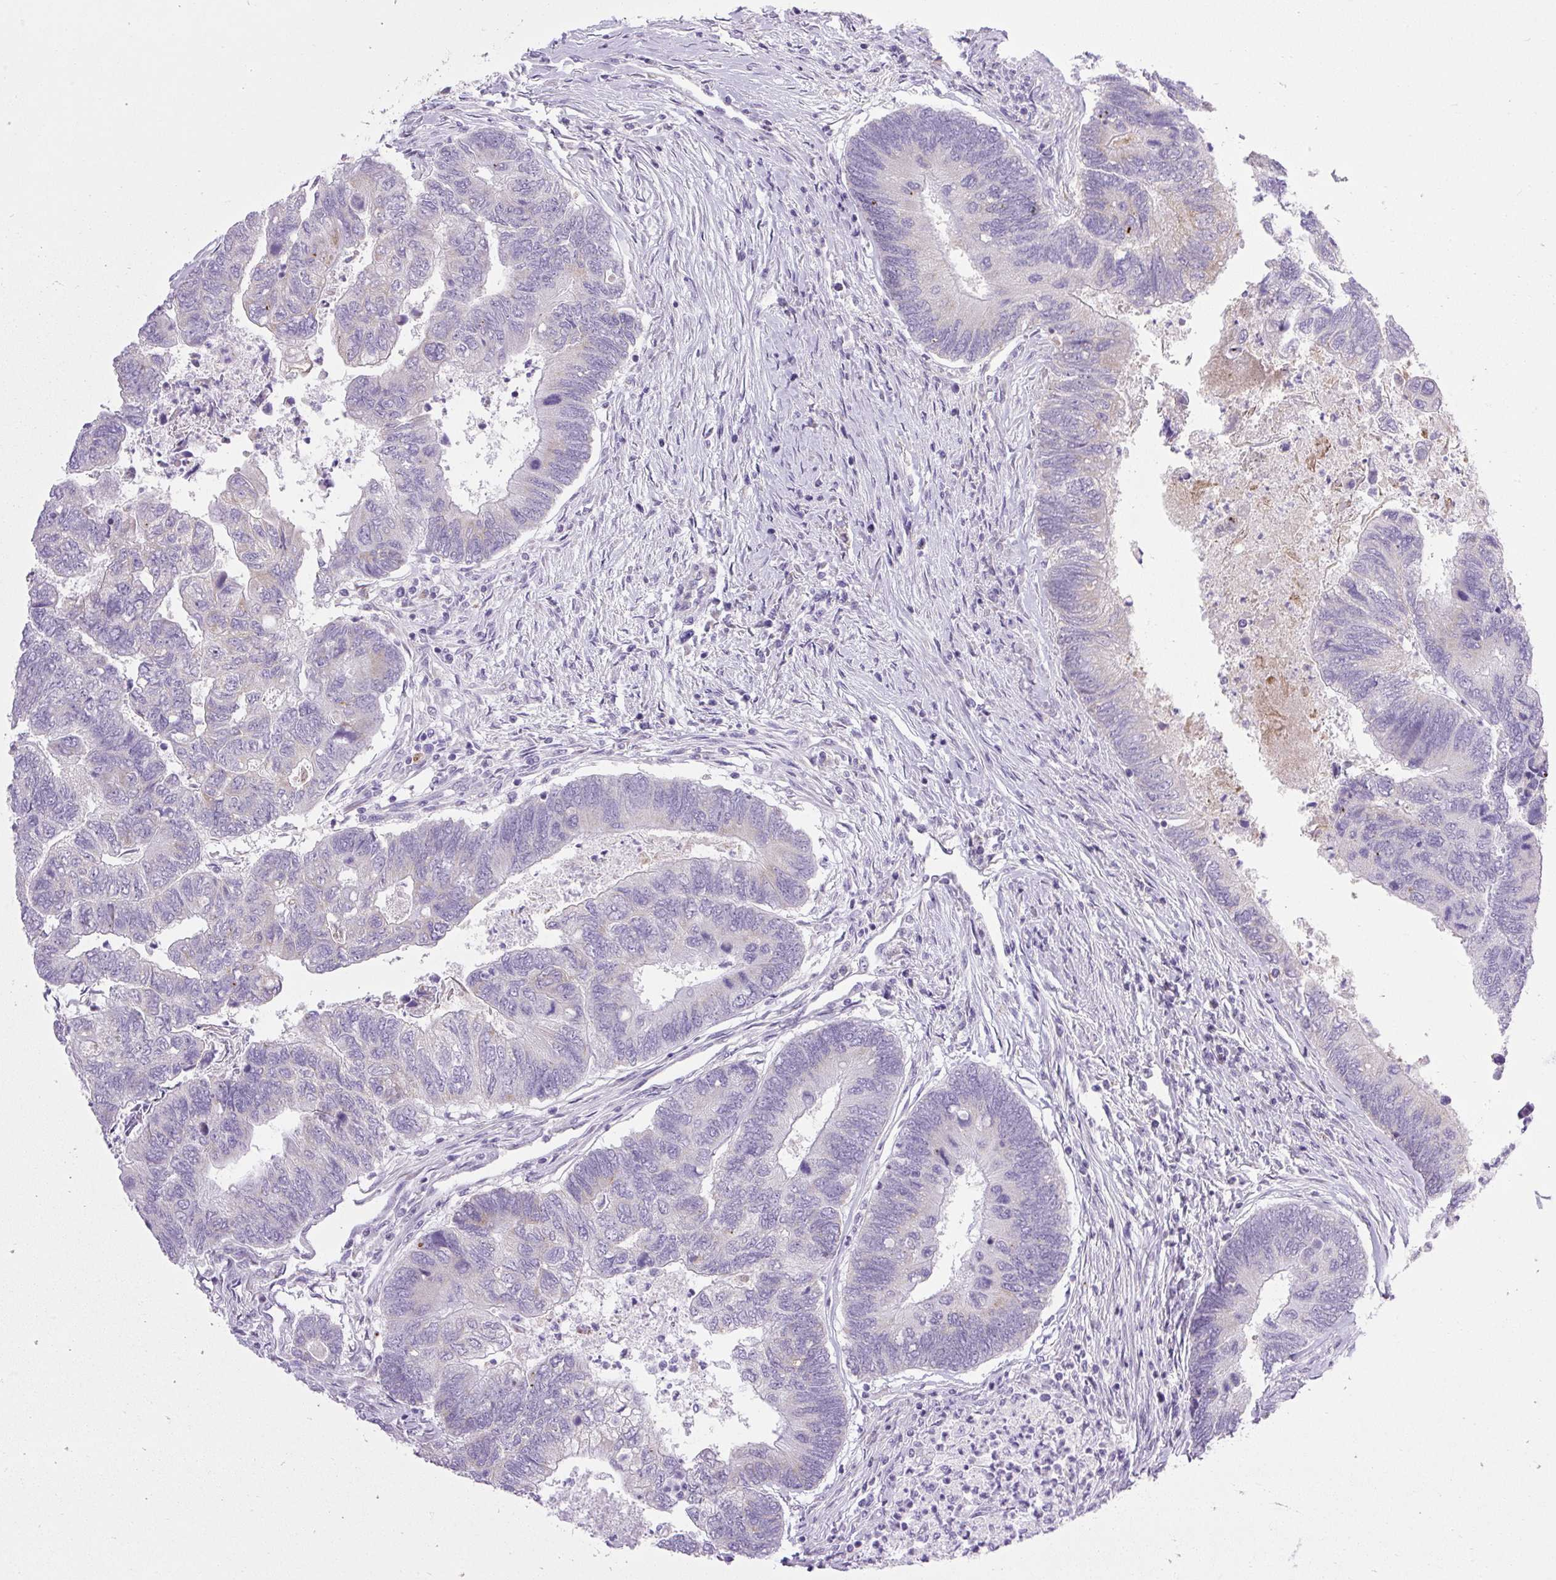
{"staining": {"intensity": "weak", "quantity": "<25%", "location": "cytoplasmic/membranous"}, "tissue": "colorectal cancer", "cell_type": "Tumor cells", "image_type": "cancer", "snomed": [{"axis": "morphology", "description": "Adenocarcinoma, NOS"}, {"axis": "topography", "description": "Colon"}], "caption": "A histopathology image of human colorectal cancer is negative for staining in tumor cells.", "gene": "RNASE10", "patient": {"sex": "female", "age": 67}}